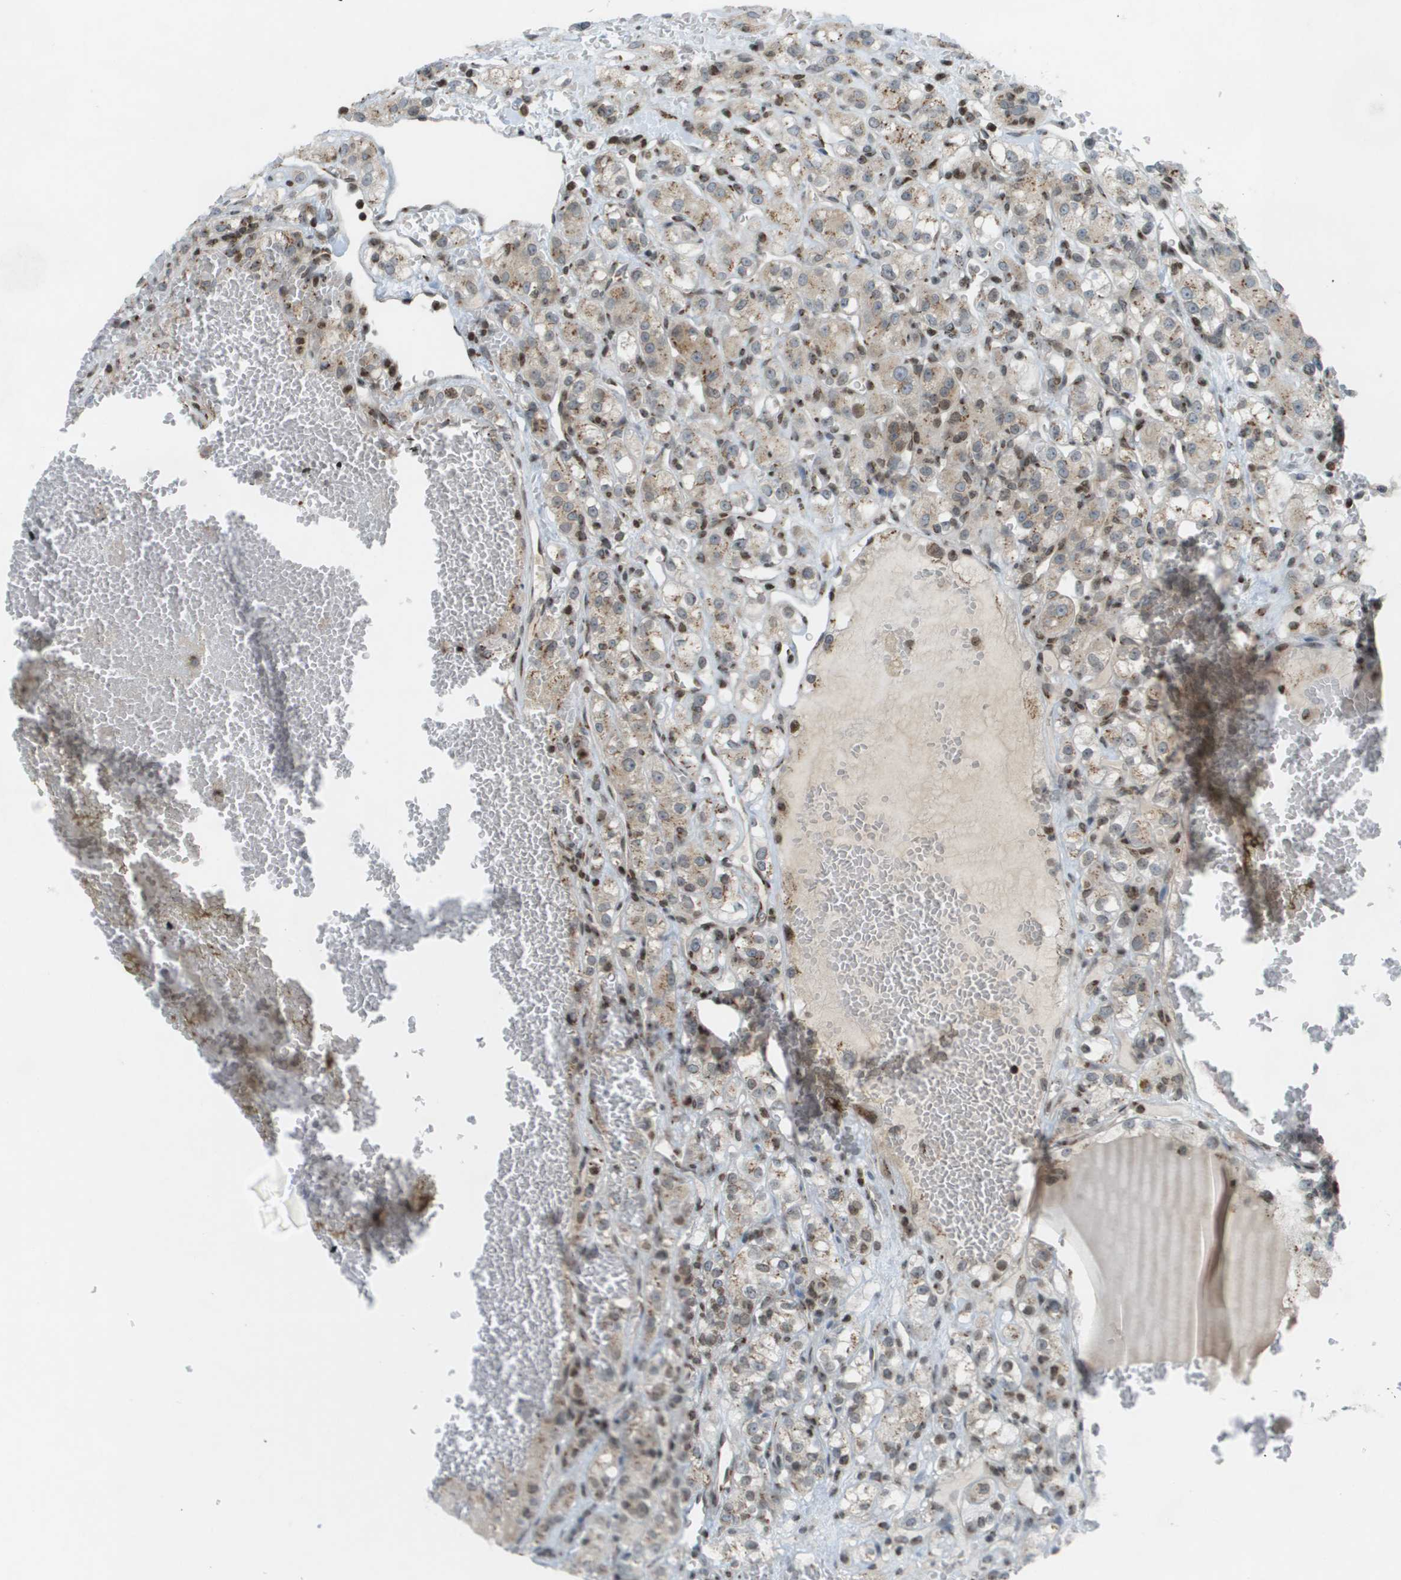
{"staining": {"intensity": "weak", "quantity": ">75%", "location": "cytoplasmic/membranous,nuclear"}, "tissue": "renal cancer", "cell_type": "Tumor cells", "image_type": "cancer", "snomed": [{"axis": "morphology", "description": "Normal tissue, NOS"}, {"axis": "morphology", "description": "Adenocarcinoma, NOS"}, {"axis": "topography", "description": "Kidney"}], "caption": "This histopathology image exhibits immunohistochemistry (IHC) staining of human renal cancer, with low weak cytoplasmic/membranous and nuclear positivity in approximately >75% of tumor cells.", "gene": "EVC", "patient": {"sex": "male", "age": 61}}